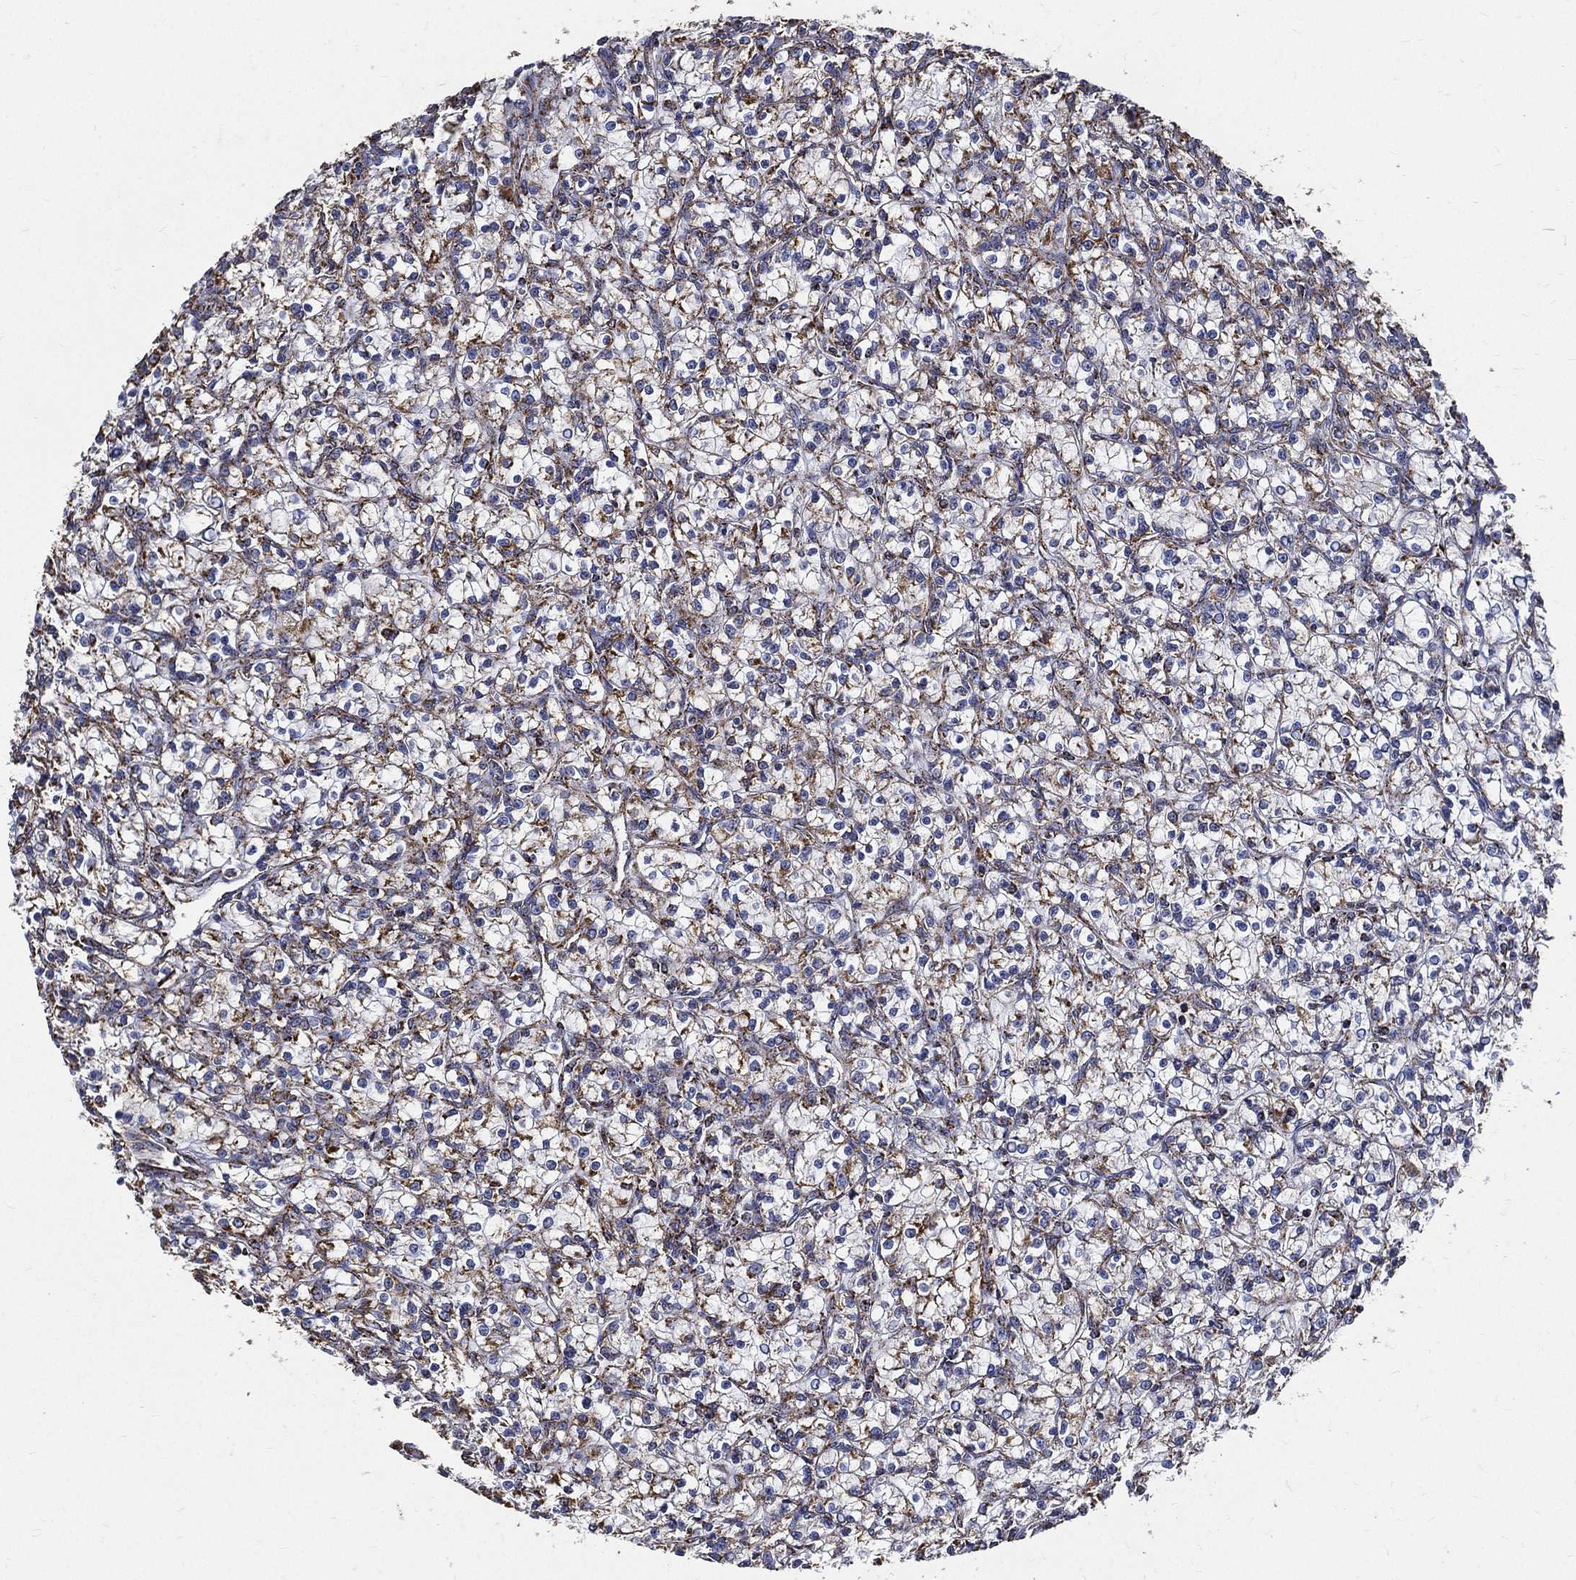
{"staining": {"intensity": "moderate", "quantity": "<25%", "location": "cytoplasmic/membranous"}, "tissue": "renal cancer", "cell_type": "Tumor cells", "image_type": "cancer", "snomed": [{"axis": "morphology", "description": "Adenocarcinoma, NOS"}, {"axis": "topography", "description": "Kidney"}], "caption": "Adenocarcinoma (renal) stained with a brown dye exhibits moderate cytoplasmic/membranous positive staining in approximately <25% of tumor cells.", "gene": "NDUFAB1", "patient": {"sex": "female", "age": 59}}